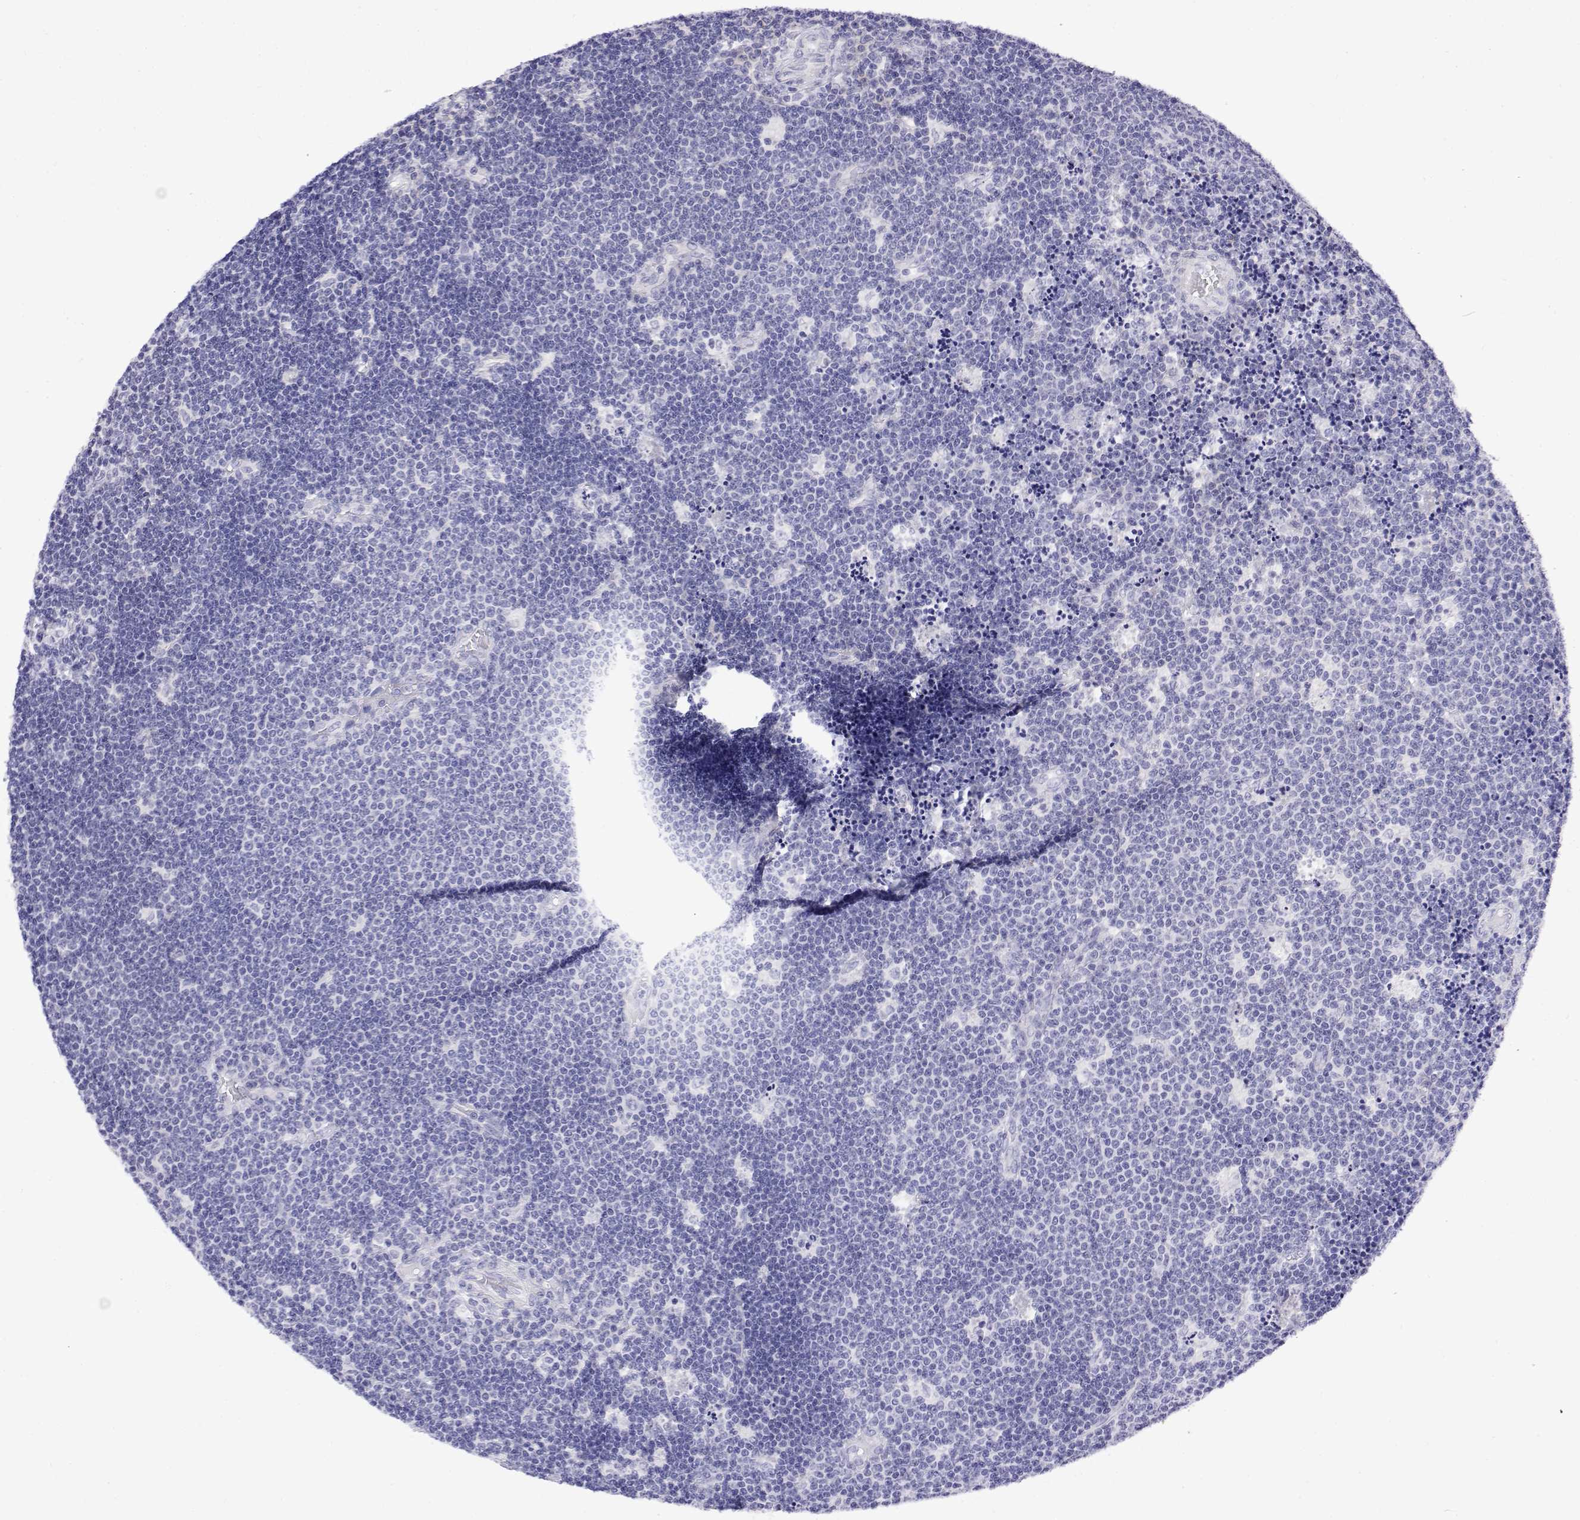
{"staining": {"intensity": "negative", "quantity": "none", "location": "none"}, "tissue": "lymphoma", "cell_type": "Tumor cells", "image_type": "cancer", "snomed": [{"axis": "morphology", "description": "Malignant lymphoma, non-Hodgkin's type, Low grade"}, {"axis": "topography", "description": "Brain"}], "caption": "Tumor cells show no significant protein staining in lymphoma.", "gene": "LY6D", "patient": {"sex": "female", "age": 66}}